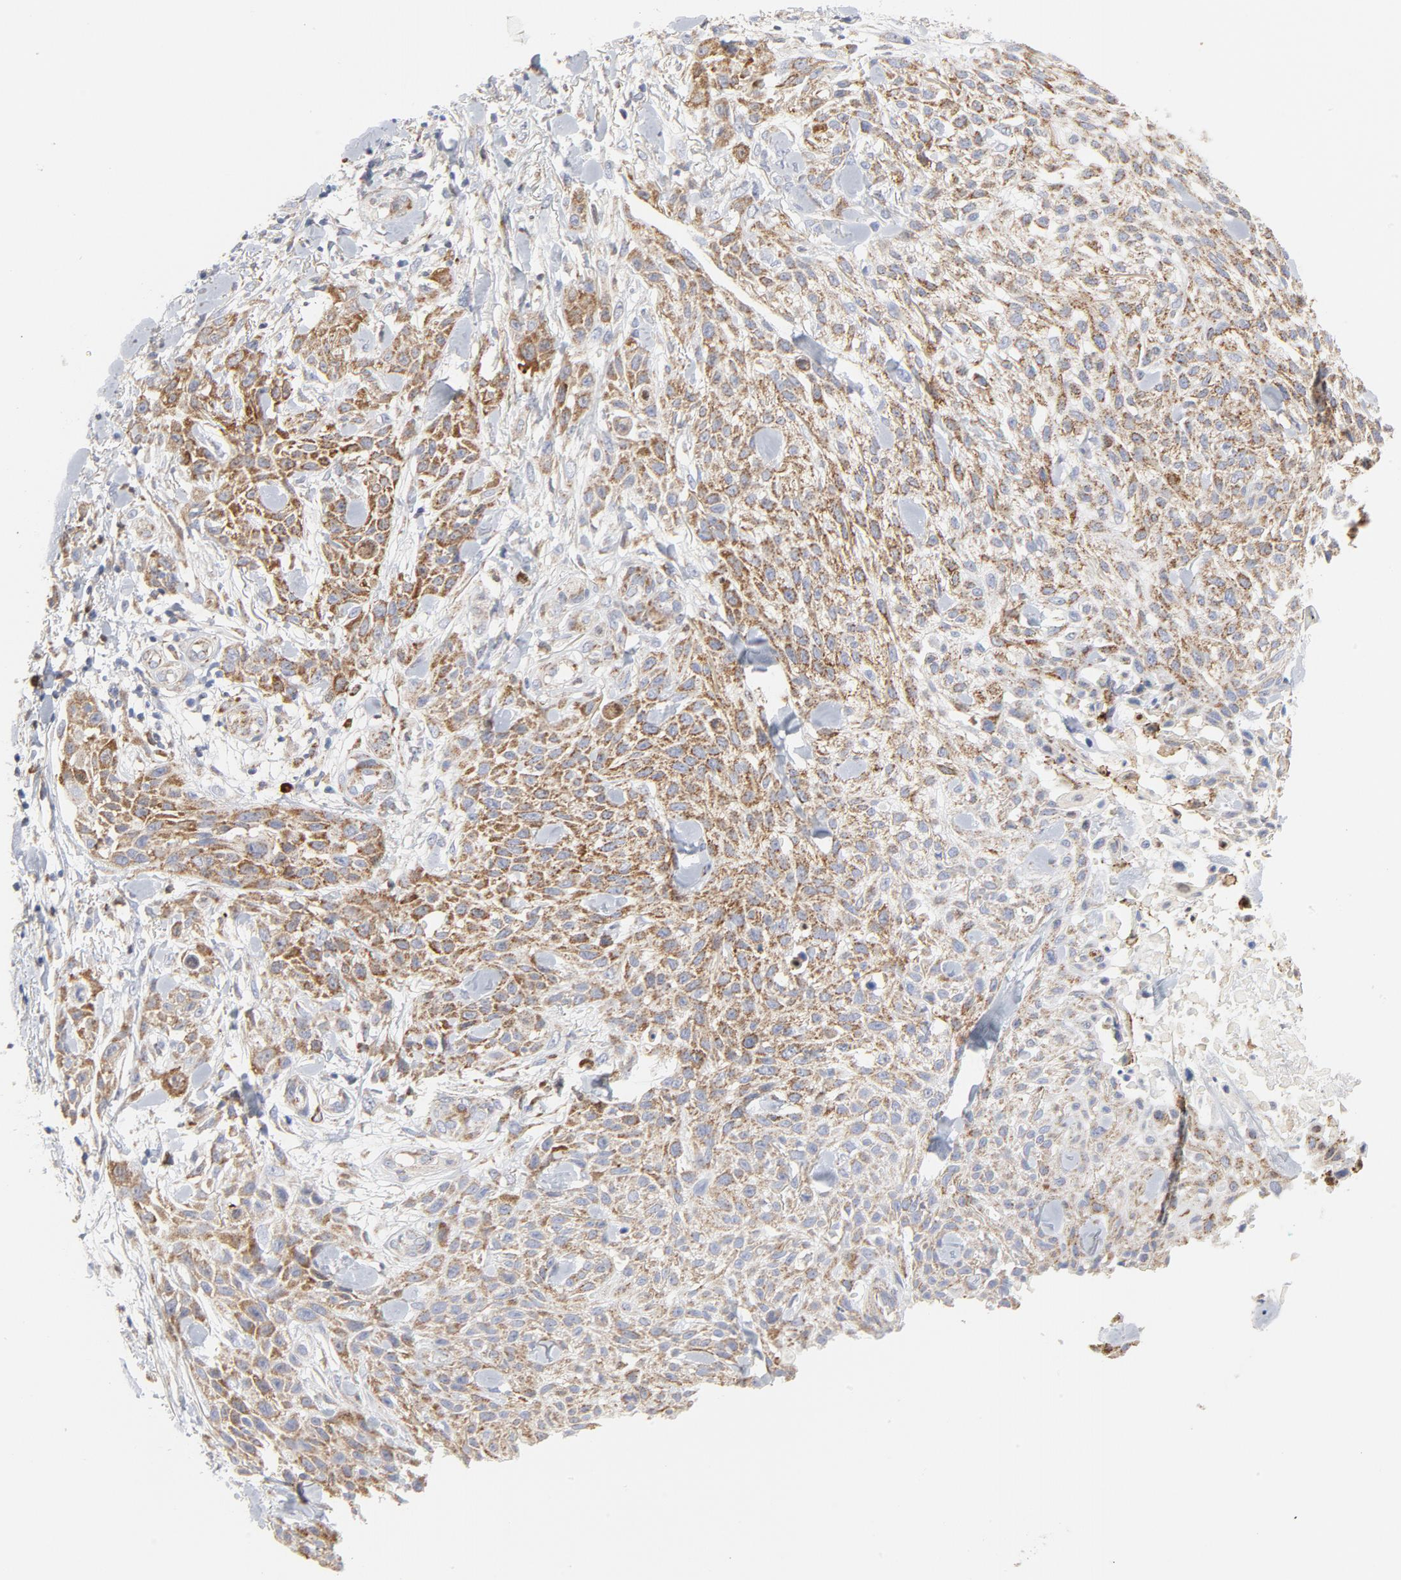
{"staining": {"intensity": "moderate", "quantity": ">75%", "location": "cytoplasmic/membranous"}, "tissue": "skin cancer", "cell_type": "Tumor cells", "image_type": "cancer", "snomed": [{"axis": "morphology", "description": "Squamous cell carcinoma, NOS"}, {"axis": "topography", "description": "Skin"}], "caption": "Immunohistochemical staining of human skin cancer demonstrates moderate cytoplasmic/membranous protein staining in about >75% of tumor cells. (Stains: DAB (3,3'-diaminobenzidine) in brown, nuclei in blue, Microscopy: brightfield microscopy at high magnification).", "gene": "CYCS", "patient": {"sex": "female", "age": 42}}